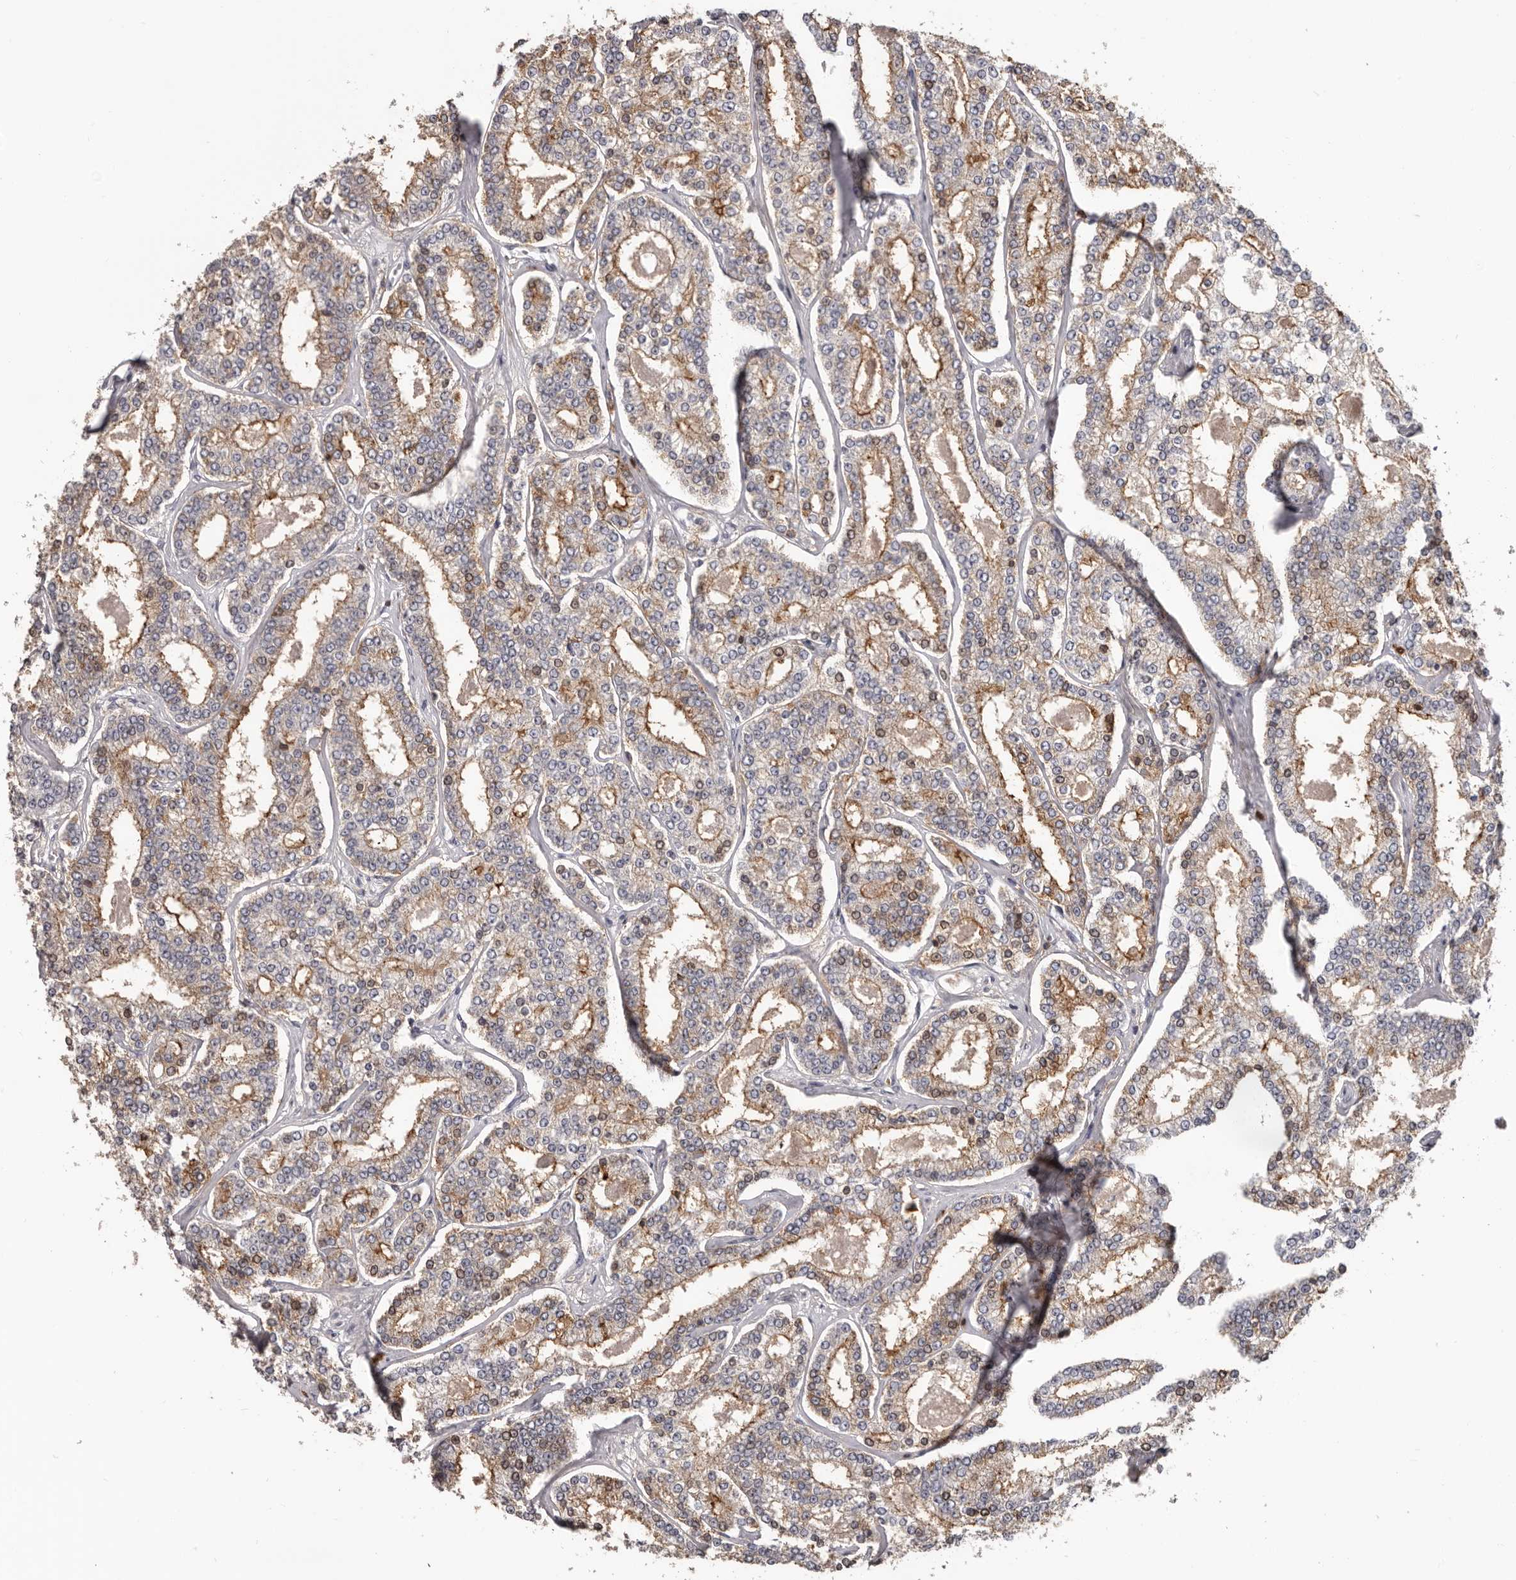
{"staining": {"intensity": "moderate", "quantity": "25%-75%", "location": "cytoplasmic/membranous"}, "tissue": "prostate cancer", "cell_type": "Tumor cells", "image_type": "cancer", "snomed": [{"axis": "morphology", "description": "Normal tissue, NOS"}, {"axis": "morphology", "description": "Adenocarcinoma, High grade"}, {"axis": "topography", "description": "Prostate"}], "caption": "Human prostate cancer stained for a protein (brown) reveals moderate cytoplasmic/membranous positive expression in about 25%-75% of tumor cells.", "gene": "PRR12", "patient": {"sex": "male", "age": 83}}